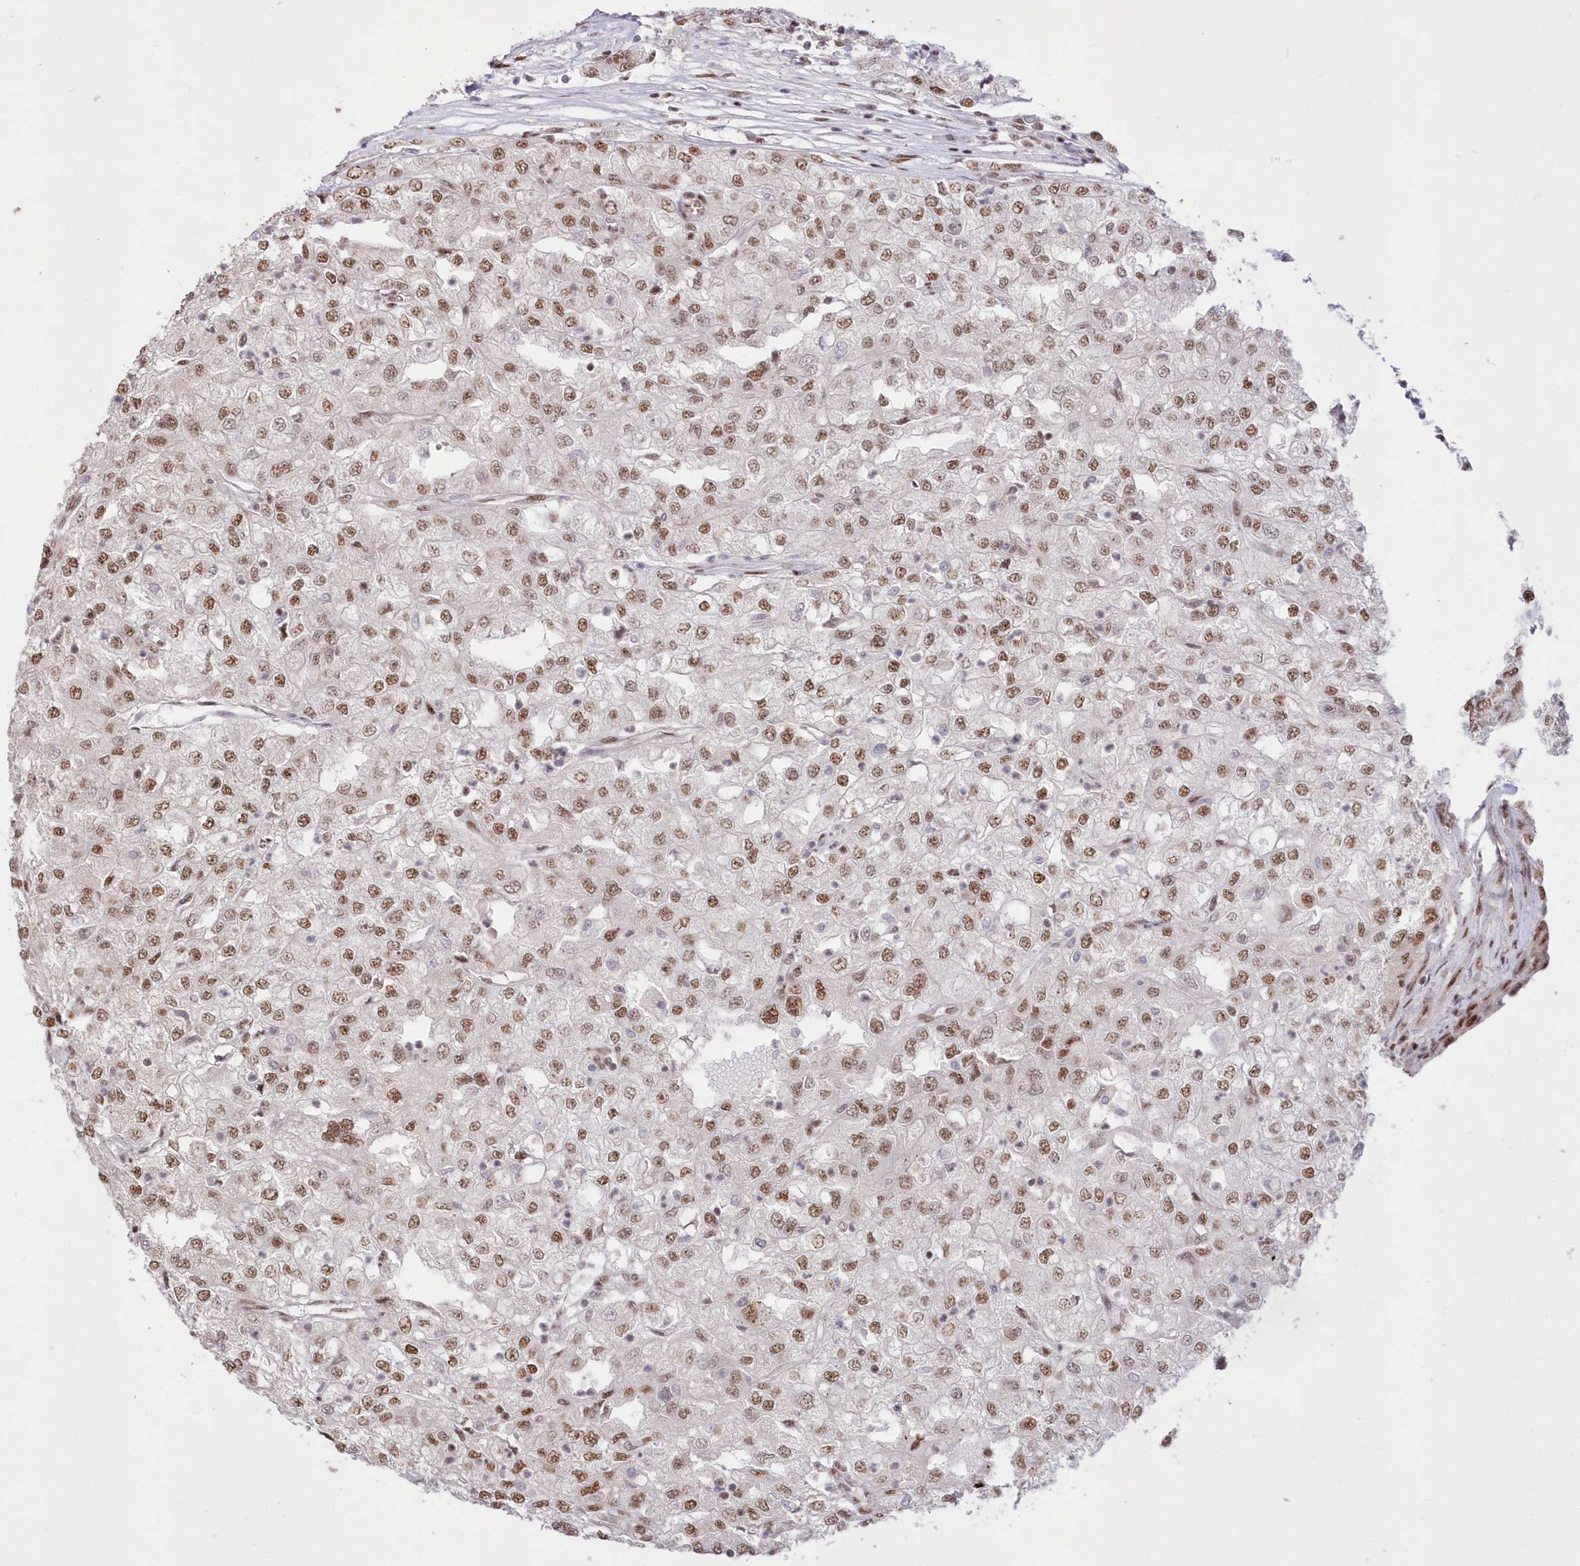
{"staining": {"intensity": "moderate", "quantity": ">75%", "location": "nuclear"}, "tissue": "renal cancer", "cell_type": "Tumor cells", "image_type": "cancer", "snomed": [{"axis": "morphology", "description": "Adenocarcinoma, NOS"}, {"axis": "topography", "description": "Kidney"}], "caption": "Protein staining of renal cancer (adenocarcinoma) tissue displays moderate nuclear positivity in approximately >75% of tumor cells.", "gene": "WBP1L", "patient": {"sex": "female", "age": 54}}